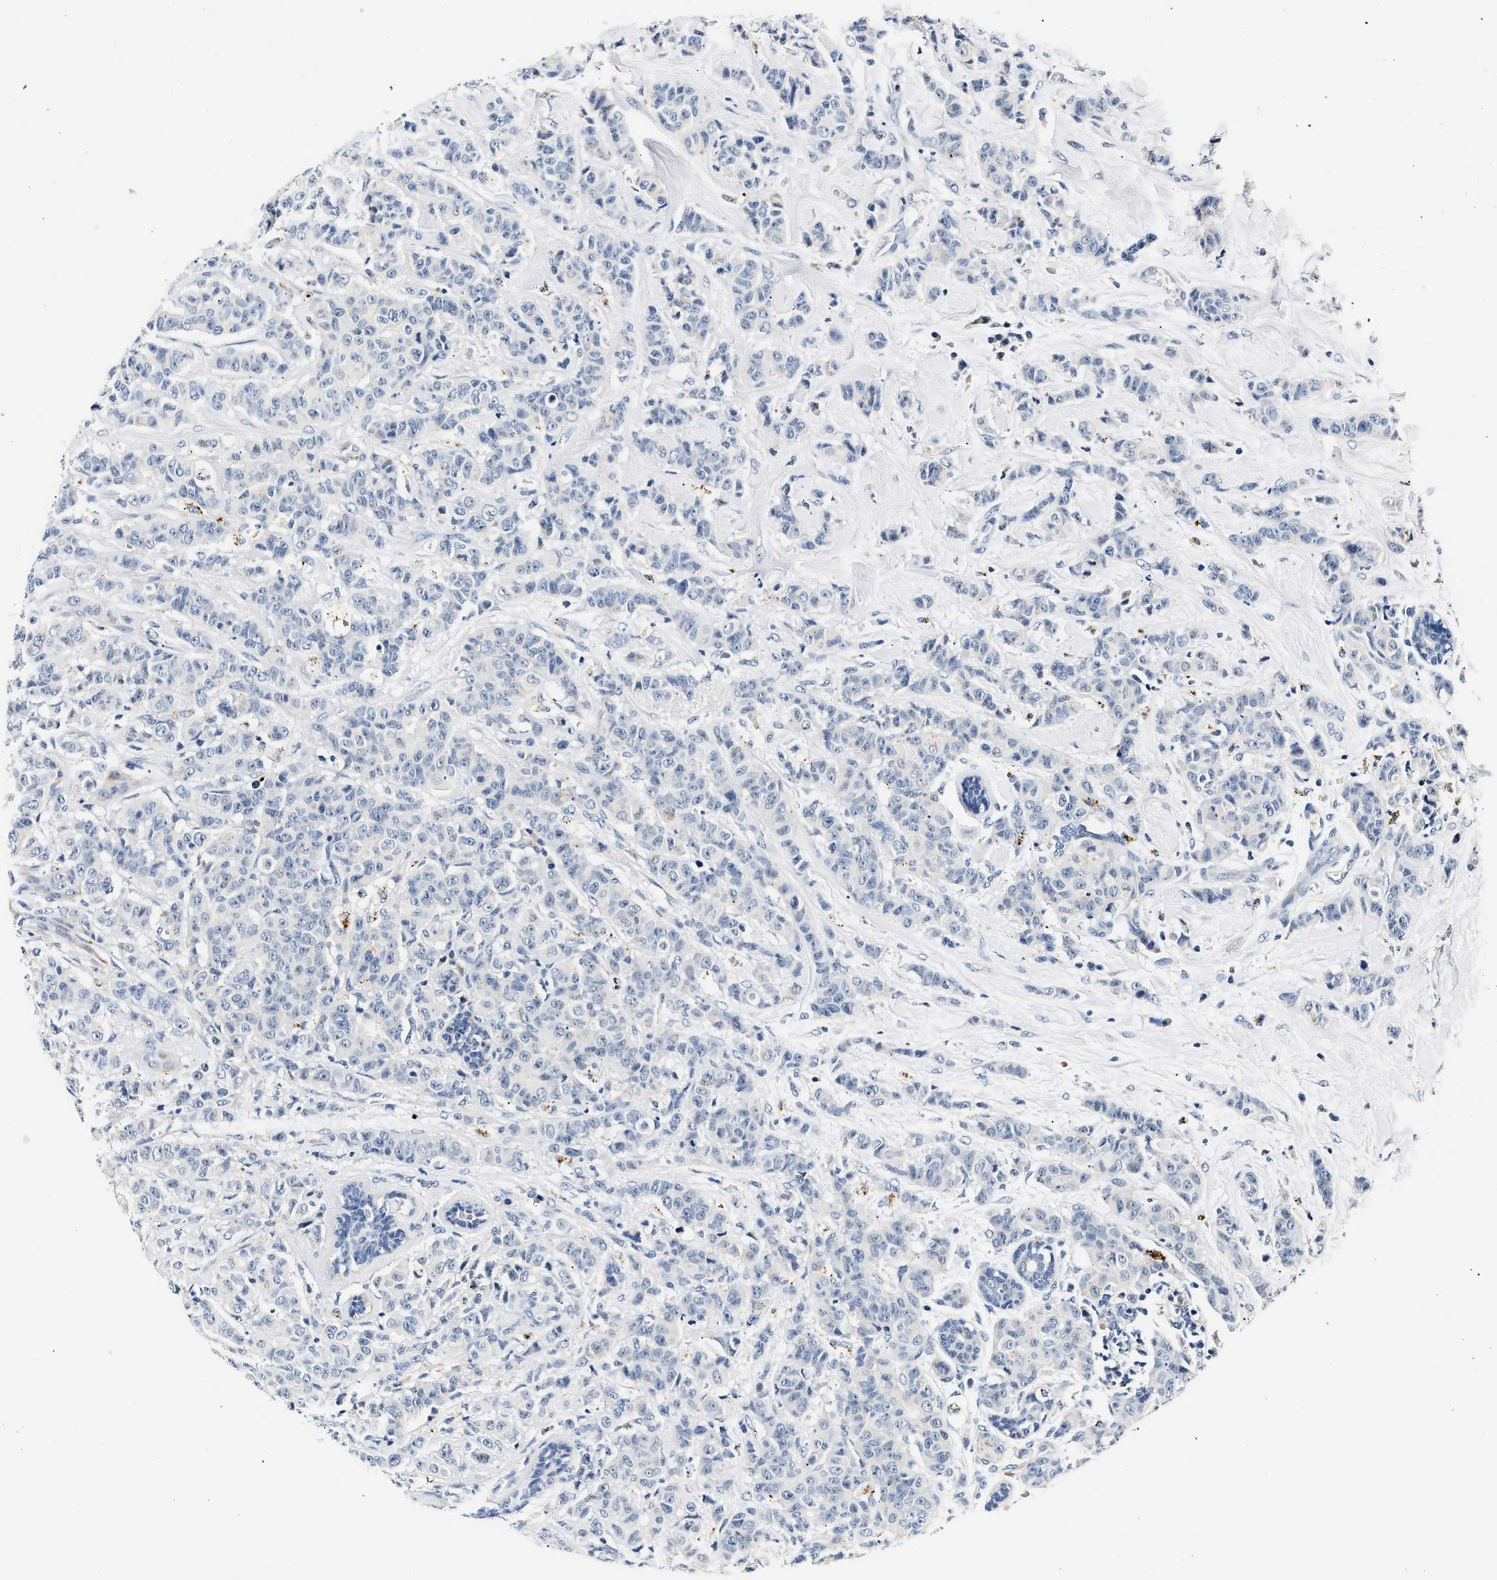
{"staining": {"intensity": "negative", "quantity": "none", "location": "none"}, "tissue": "breast cancer", "cell_type": "Tumor cells", "image_type": "cancer", "snomed": [{"axis": "morphology", "description": "Normal tissue, NOS"}, {"axis": "morphology", "description": "Duct carcinoma"}, {"axis": "topography", "description": "Breast"}], "caption": "The image exhibits no significant positivity in tumor cells of invasive ductal carcinoma (breast).", "gene": "MED22", "patient": {"sex": "female", "age": 40}}